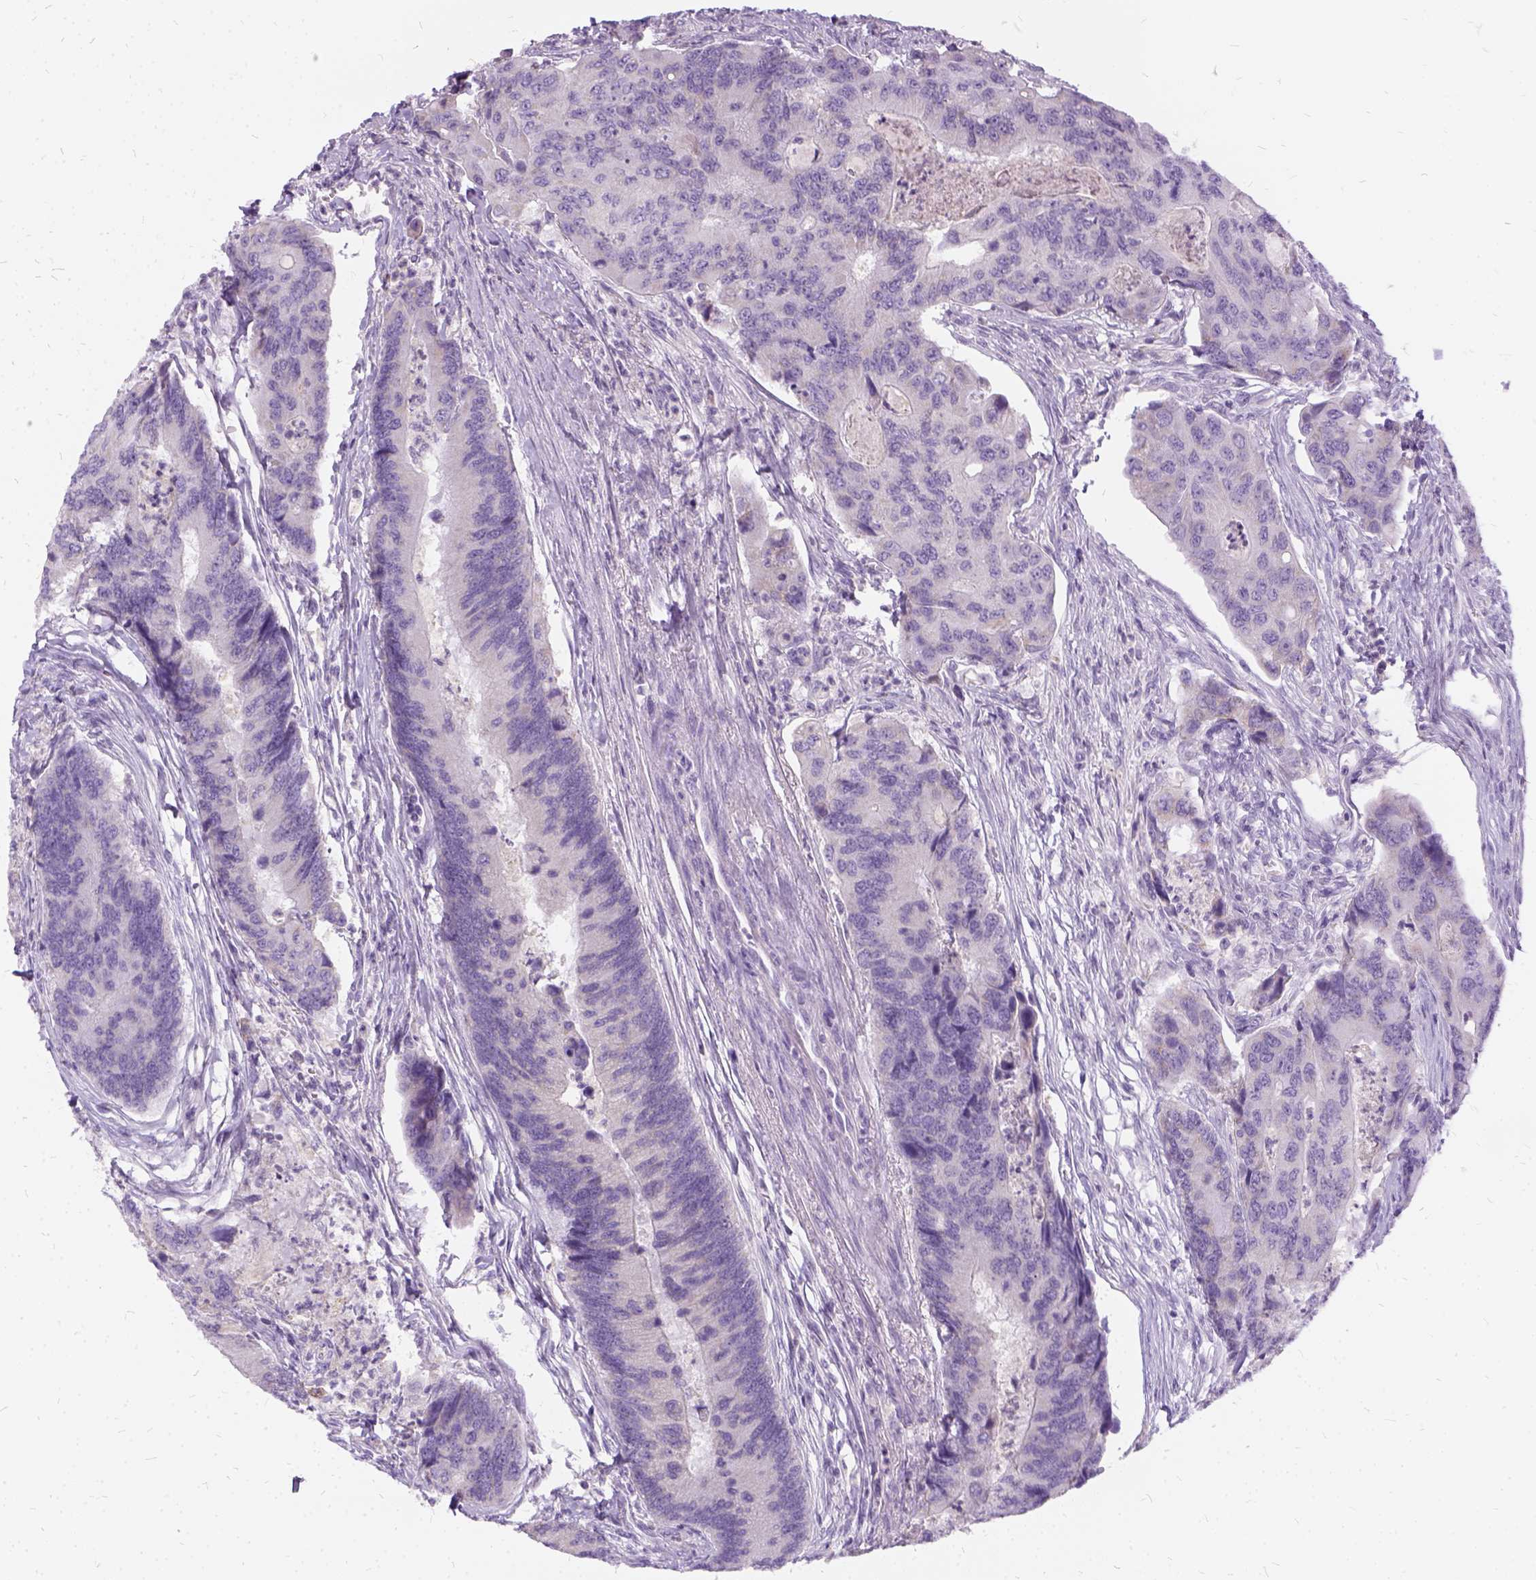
{"staining": {"intensity": "negative", "quantity": "none", "location": "none"}, "tissue": "colorectal cancer", "cell_type": "Tumor cells", "image_type": "cancer", "snomed": [{"axis": "morphology", "description": "Adenocarcinoma, NOS"}, {"axis": "topography", "description": "Colon"}], "caption": "This image is of colorectal cancer stained with immunohistochemistry (IHC) to label a protein in brown with the nuclei are counter-stained blue. There is no expression in tumor cells. (Immunohistochemistry (ihc), brightfield microscopy, high magnification).", "gene": "FDX1", "patient": {"sex": "female", "age": 67}}